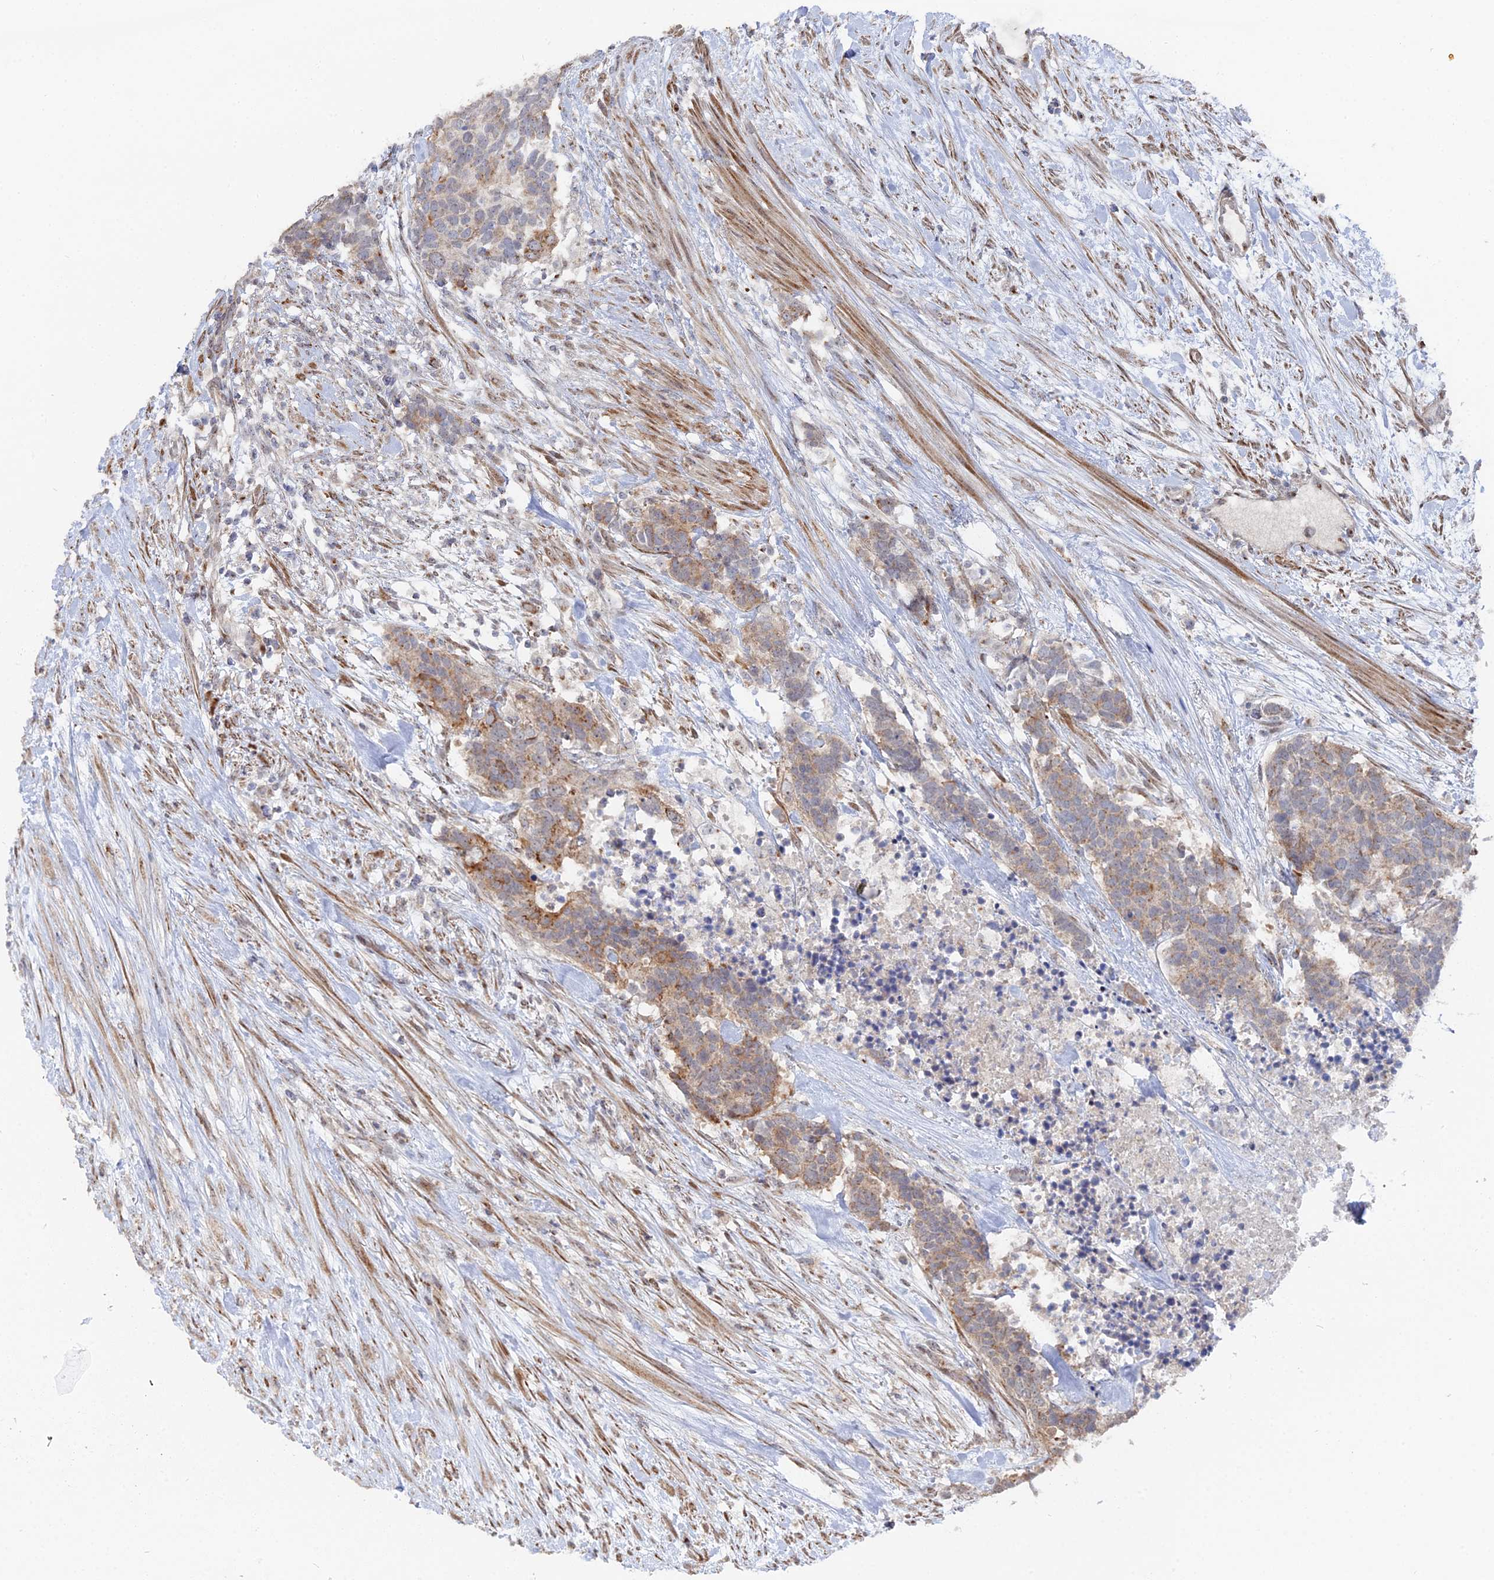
{"staining": {"intensity": "weak", "quantity": "25%-75%", "location": "cytoplasmic/membranous"}, "tissue": "carcinoid", "cell_type": "Tumor cells", "image_type": "cancer", "snomed": [{"axis": "morphology", "description": "Carcinoma, NOS"}, {"axis": "morphology", "description": "Carcinoid, malignant, NOS"}, {"axis": "topography", "description": "Prostate"}], "caption": "Weak cytoplasmic/membranous staining is seen in about 25%-75% of tumor cells in carcinoma.", "gene": "SGMS1", "patient": {"sex": "male", "age": 57}}